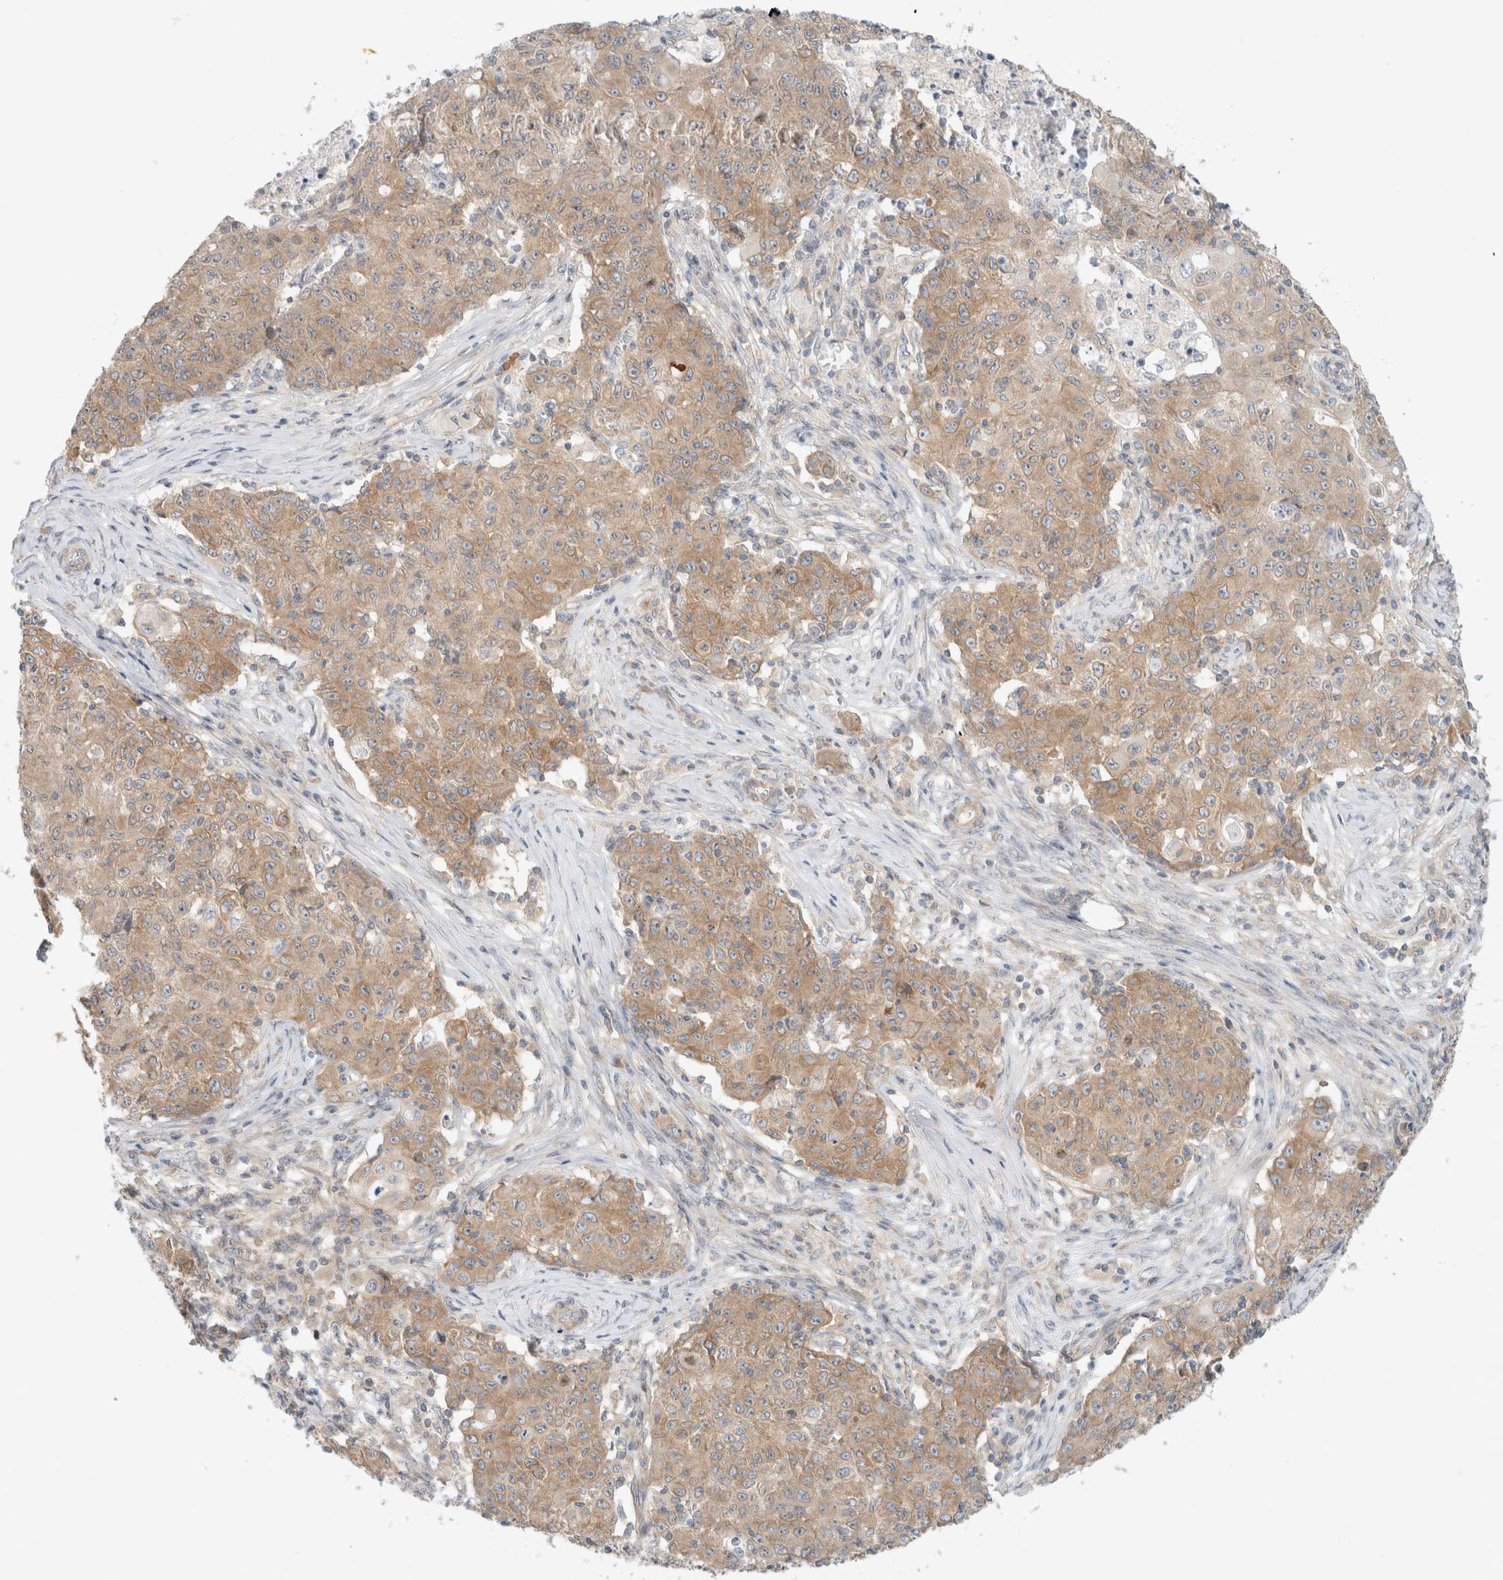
{"staining": {"intensity": "weak", "quantity": ">75%", "location": "cytoplasmic/membranous"}, "tissue": "ovarian cancer", "cell_type": "Tumor cells", "image_type": "cancer", "snomed": [{"axis": "morphology", "description": "Carcinoma, endometroid"}, {"axis": "topography", "description": "Ovary"}], "caption": "This photomicrograph reveals ovarian endometroid carcinoma stained with immunohistochemistry to label a protein in brown. The cytoplasmic/membranous of tumor cells show weak positivity for the protein. Nuclei are counter-stained blue.", "gene": "MARK3", "patient": {"sex": "female", "age": 42}}